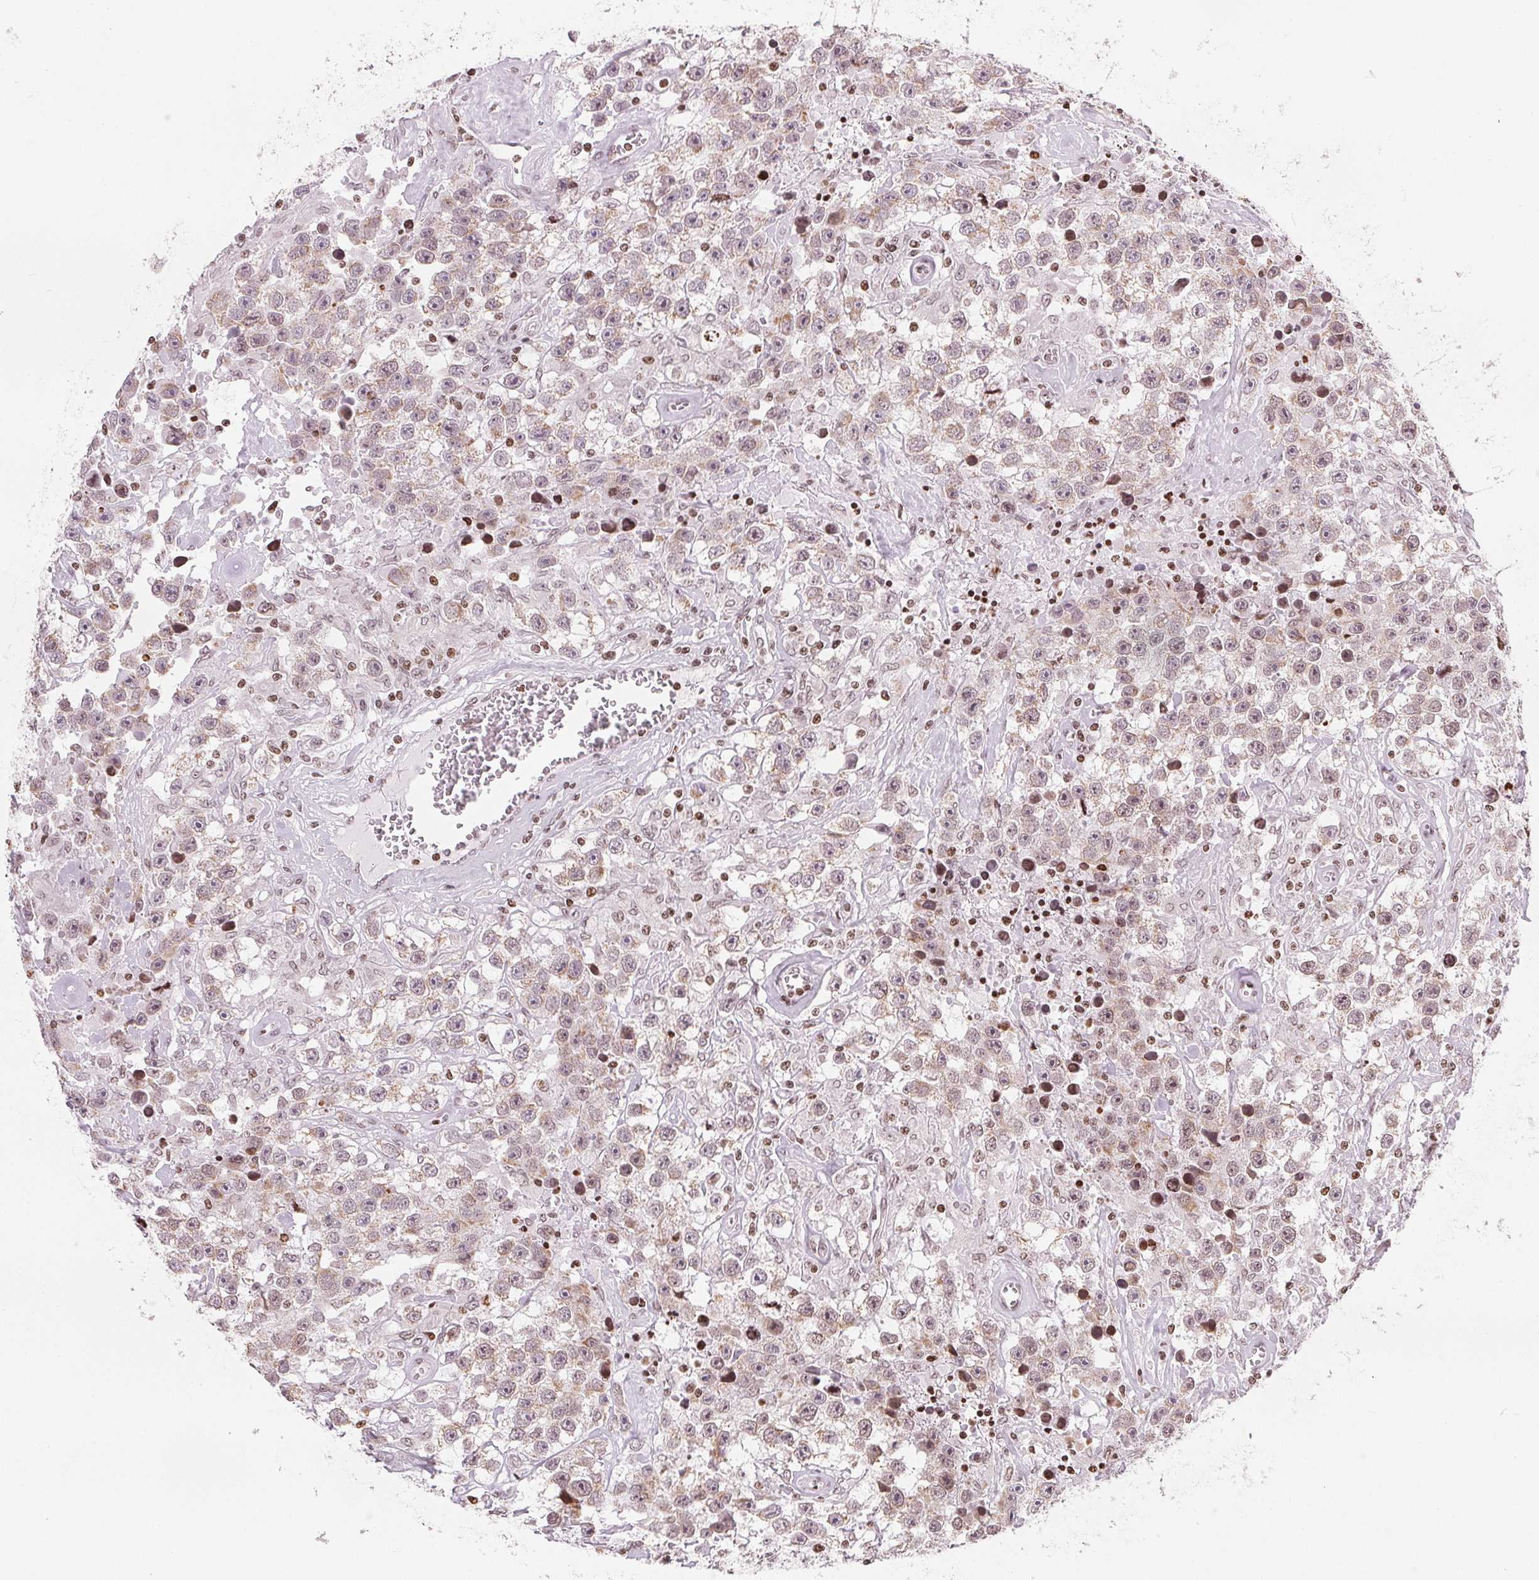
{"staining": {"intensity": "weak", "quantity": ">75%", "location": "nuclear"}, "tissue": "testis cancer", "cell_type": "Tumor cells", "image_type": "cancer", "snomed": [{"axis": "morphology", "description": "Seminoma, NOS"}, {"axis": "topography", "description": "Testis"}], "caption": "Protein staining of testis cancer (seminoma) tissue reveals weak nuclear expression in approximately >75% of tumor cells.", "gene": "SMIM12", "patient": {"sex": "male", "age": 43}}